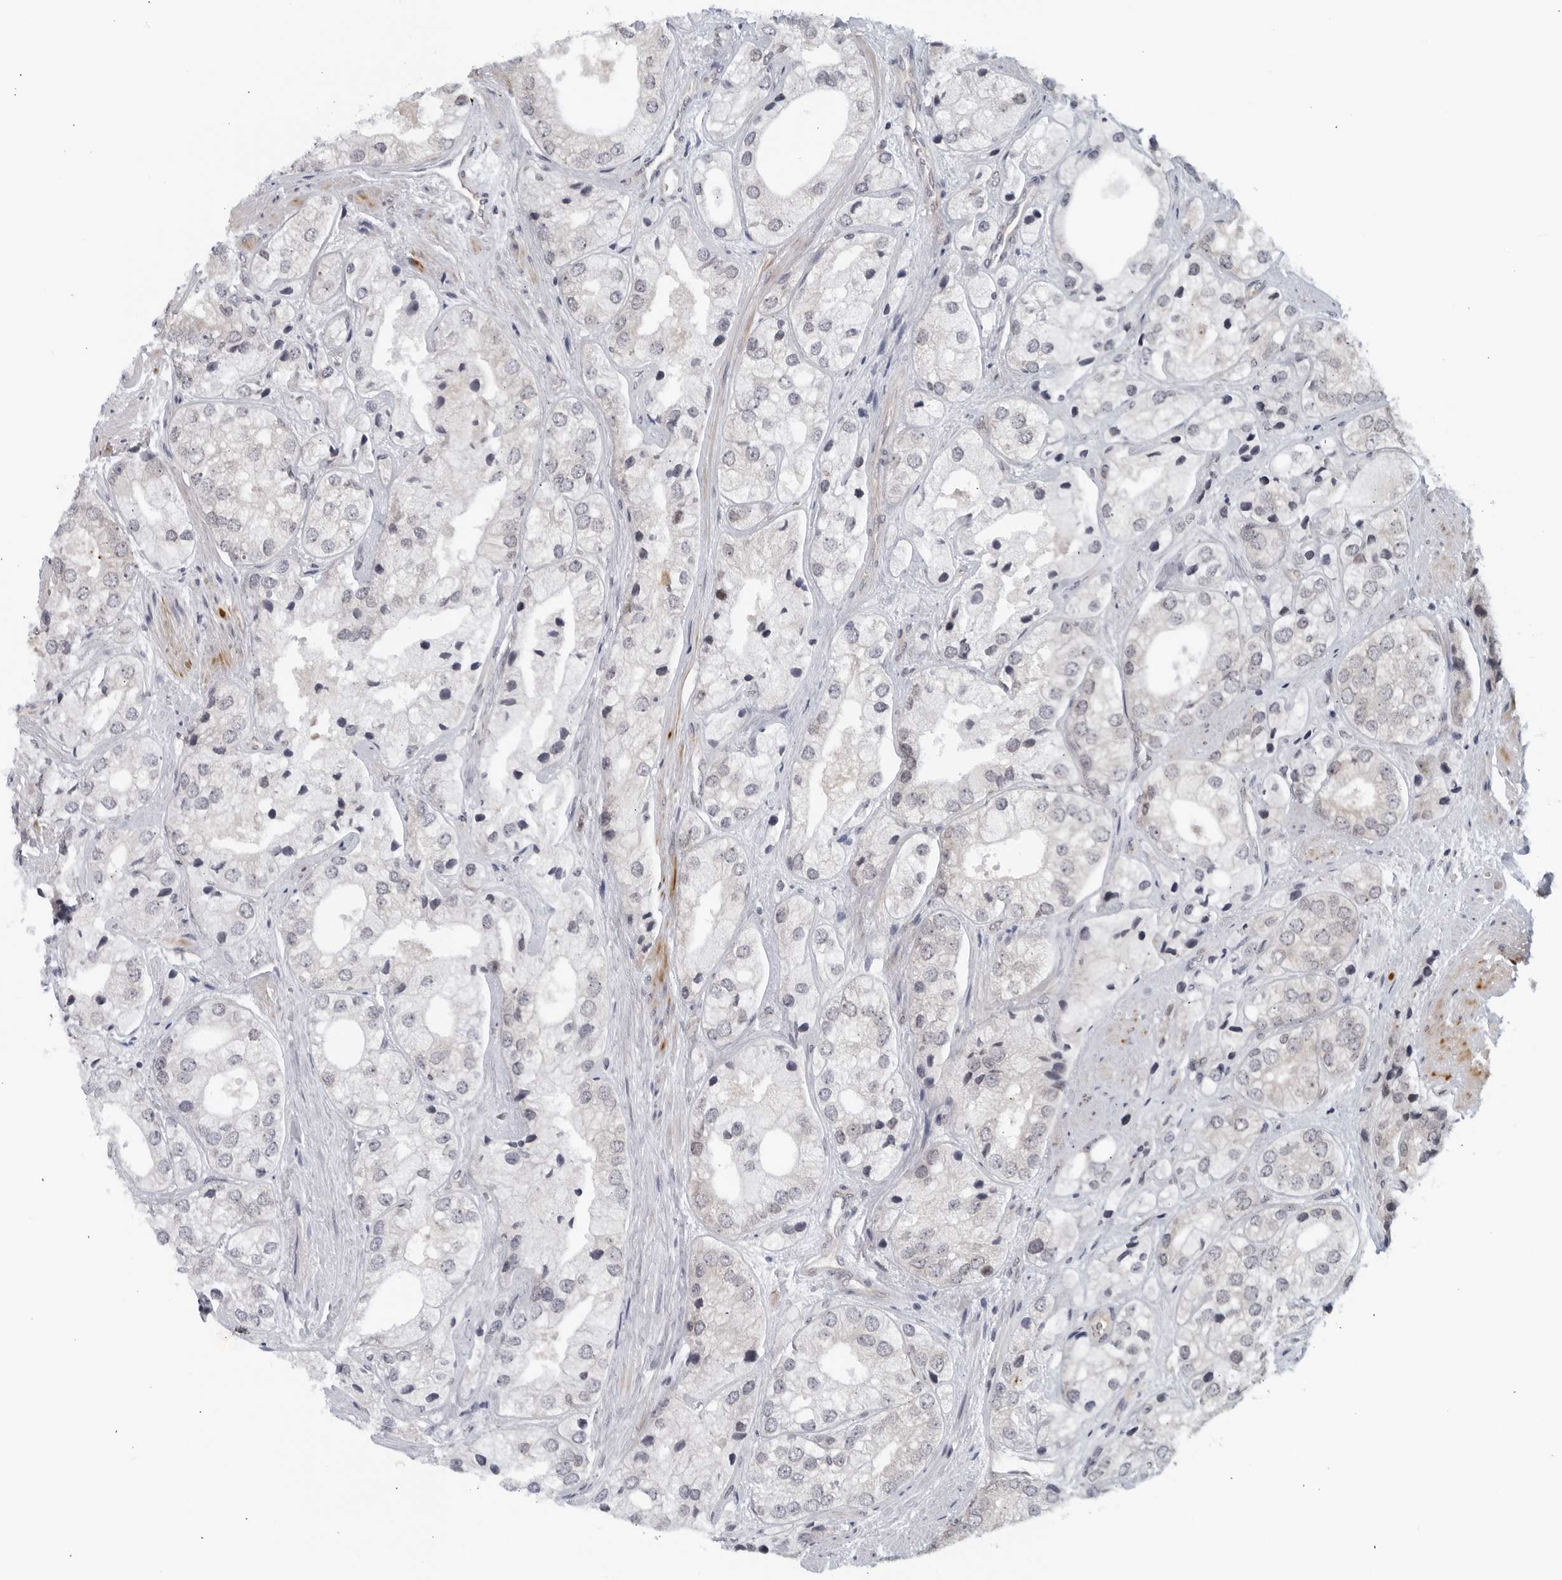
{"staining": {"intensity": "negative", "quantity": "none", "location": "none"}, "tissue": "prostate cancer", "cell_type": "Tumor cells", "image_type": "cancer", "snomed": [{"axis": "morphology", "description": "Adenocarcinoma, High grade"}, {"axis": "topography", "description": "Prostate"}], "caption": "Tumor cells are negative for brown protein staining in prostate high-grade adenocarcinoma.", "gene": "RC3H1", "patient": {"sex": "male", "age": 50}}